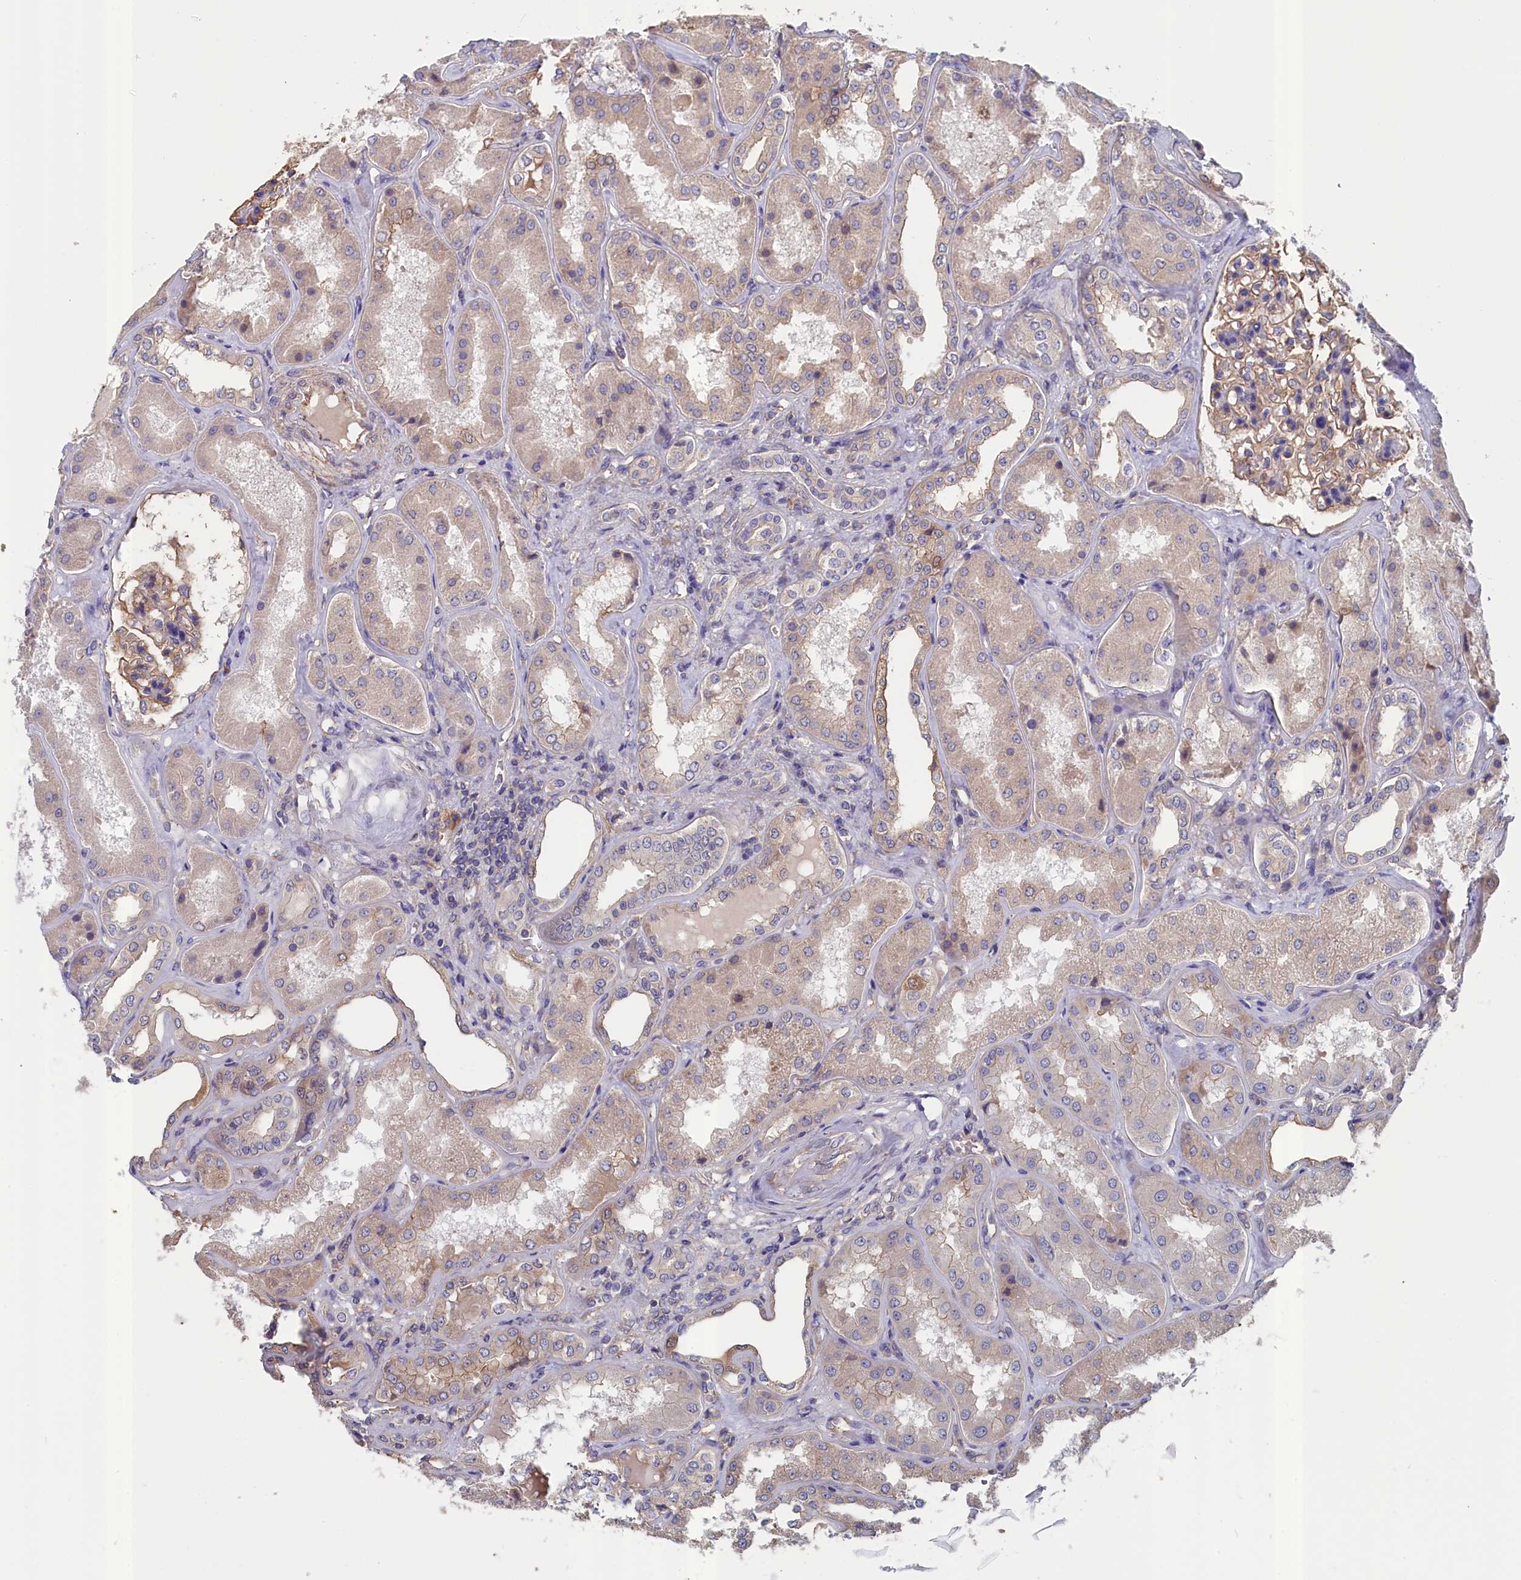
{"staining": {"intensity": "moderate", "quantity": "<25%", "location": "cytoplasmic/membranous"}, "tissue": "kidney", "cell_type": "Cells in glomeruli", "image_type": "normal", "snomed": [{"axis": "morphology", "description": "Normal tissue, NOS"}, {"axis": "topography", "description": "Kidney"}], "caption": "Moderate cytoplasmic/membranous staining is appreciated in approximately <25% of cells in glomeruli in unremarkable kidney.", "gene": "ANKRD2", "patient": {"sex": "female", "age": 56}}